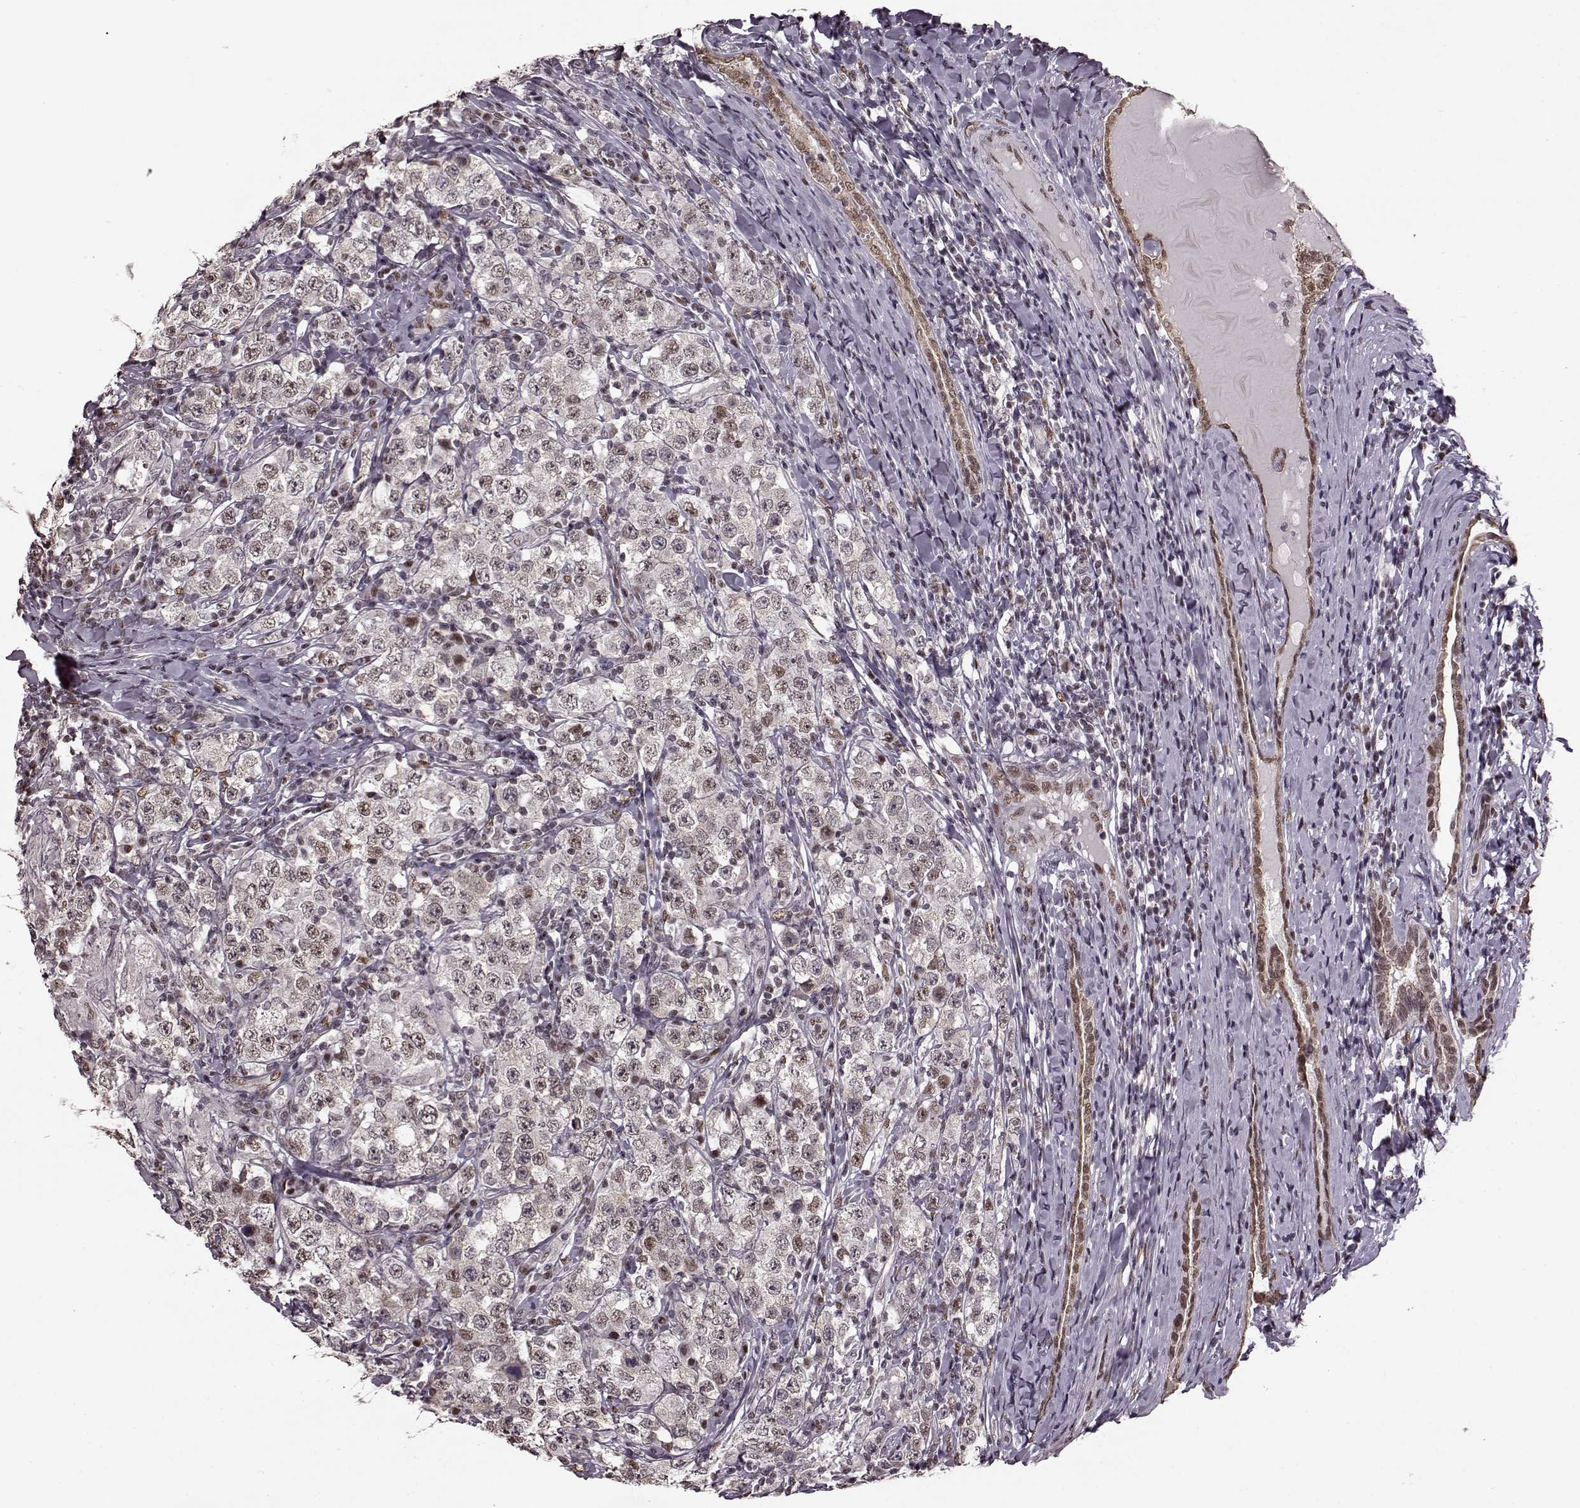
{"staining": {"intensity": "weak", "quantity": "25%-75%", "location": "nuclear"}, "tissue": "testis cancer", "cell_type": "Tumor cells", "image_type": "cancer", "snomed": [{"axis": "morphology", "description": "Seminoma, NOS"}, {"axis": "morphology", "description": "Carcinoma, Embryonal, NOS"}, {"axis": "topography", "description": "Testis"}], "caption": "Brown immunohistochemical staining in human testis cancer shows weak nuclear positivity in approximately 25%-75% of tumor cells.", "gene": "FTO", "patient": {"sex": "male", "age": 41}}